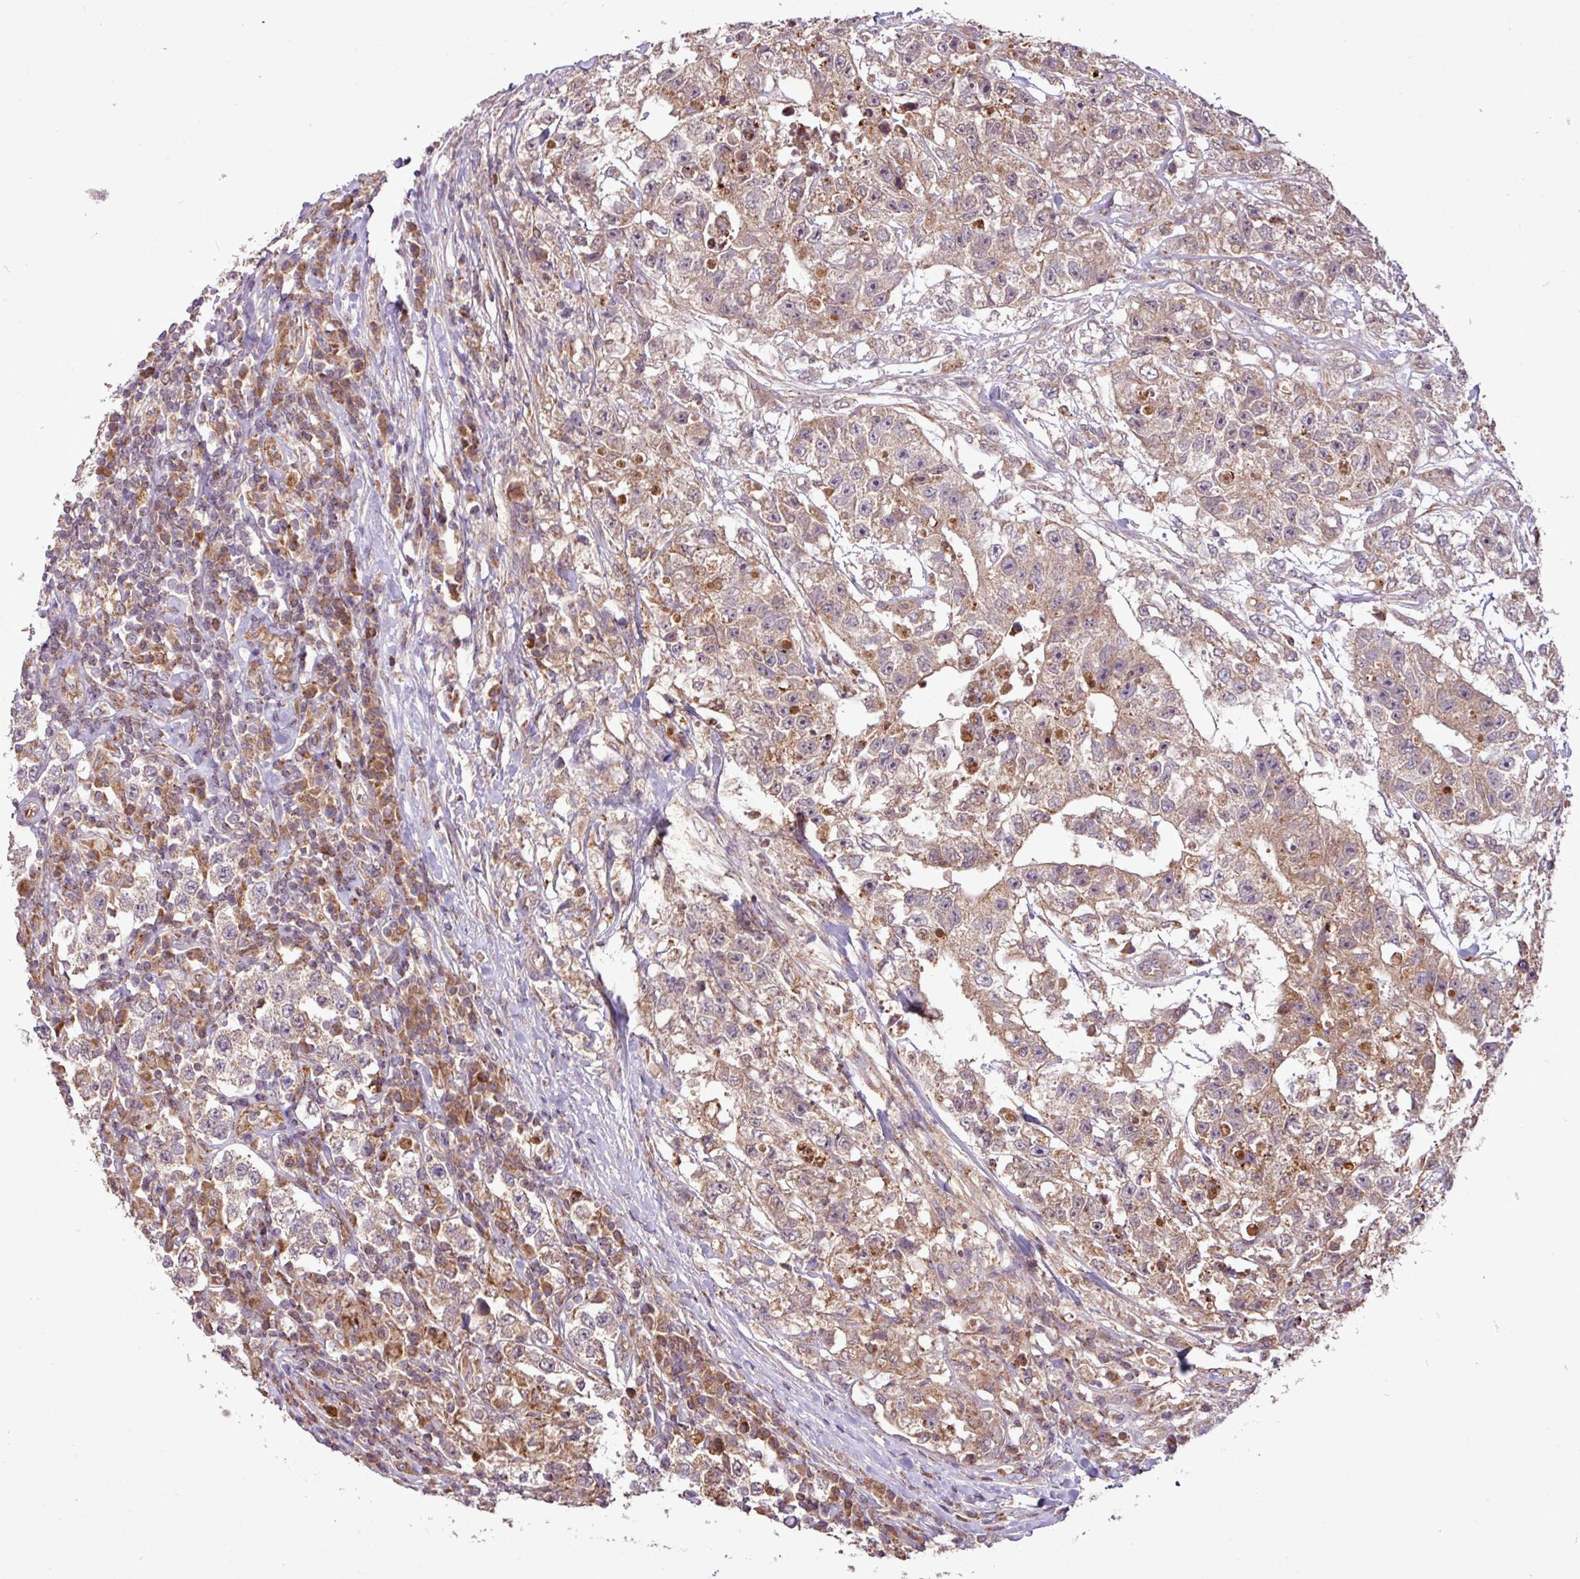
{"staining": {"intensity": "moderate", "quantity": ">75%", "location": "cytoplasmic/membranous"}, "tissue": "testis cancer", "cell_type": "Tumor cells", "image_type": "cancer", "snomed": [{"axis": "morphology", "description": "Seminoma, NOS"}, {"axis": "morphology", "description": "Carcinoma, Embryonal, NOS"}, {"axis": "topography", "description": "Testis"}], "caption": "Protein expression by immunohistochemistry (IHC) exhibits moderate cytoplasmic/membranous positivity in approximately >75% of tumor cells in testis embryonal carcinoma. (DAB (3,3'-diaminobenzidine) IHC, brown staining for protein, blue staining for nuclei).", "gene": "YPEL3", "patient": {"sex": "male", "age": 41}}